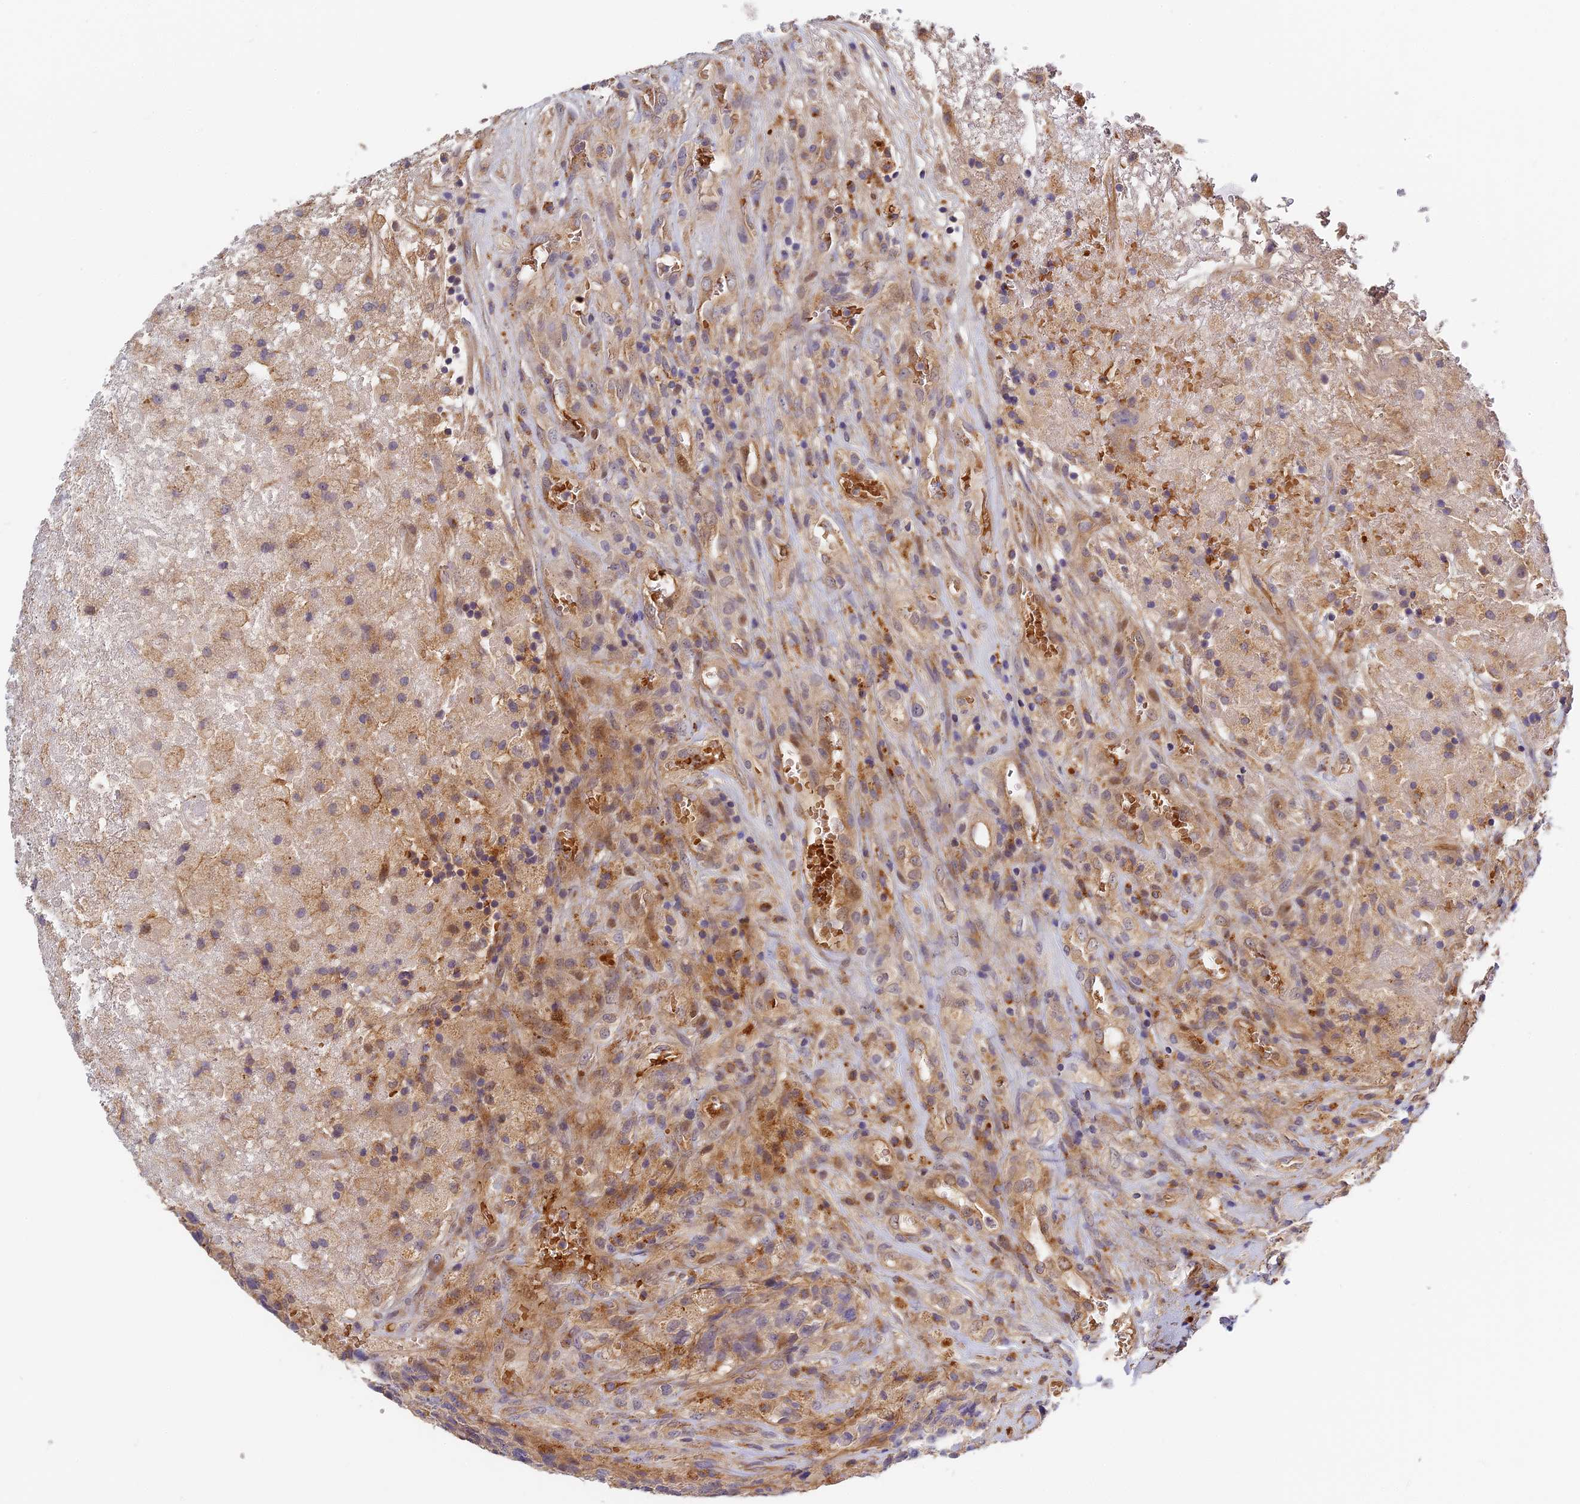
{"staining": {"intensity": "weak", "quantity": "25%-75%", "location": "cytoplasmic/membranous"}, "tissue": "glioma", "cell_type": "Tumor cells", "image_type": "cancer", "snomed": [{"axis": "morphology", "description": "Glioma, malignant, High grade"}, {"axis": "topography", "description": "Brain"}], "caption": "Brown immunohistochemical staining in glioma shows weak cytoplasmic/membranous staining in approximately 25%-75% of tumor cells.", "gene": "MISP3", "patient": {"sex": "male", "age": 69}}